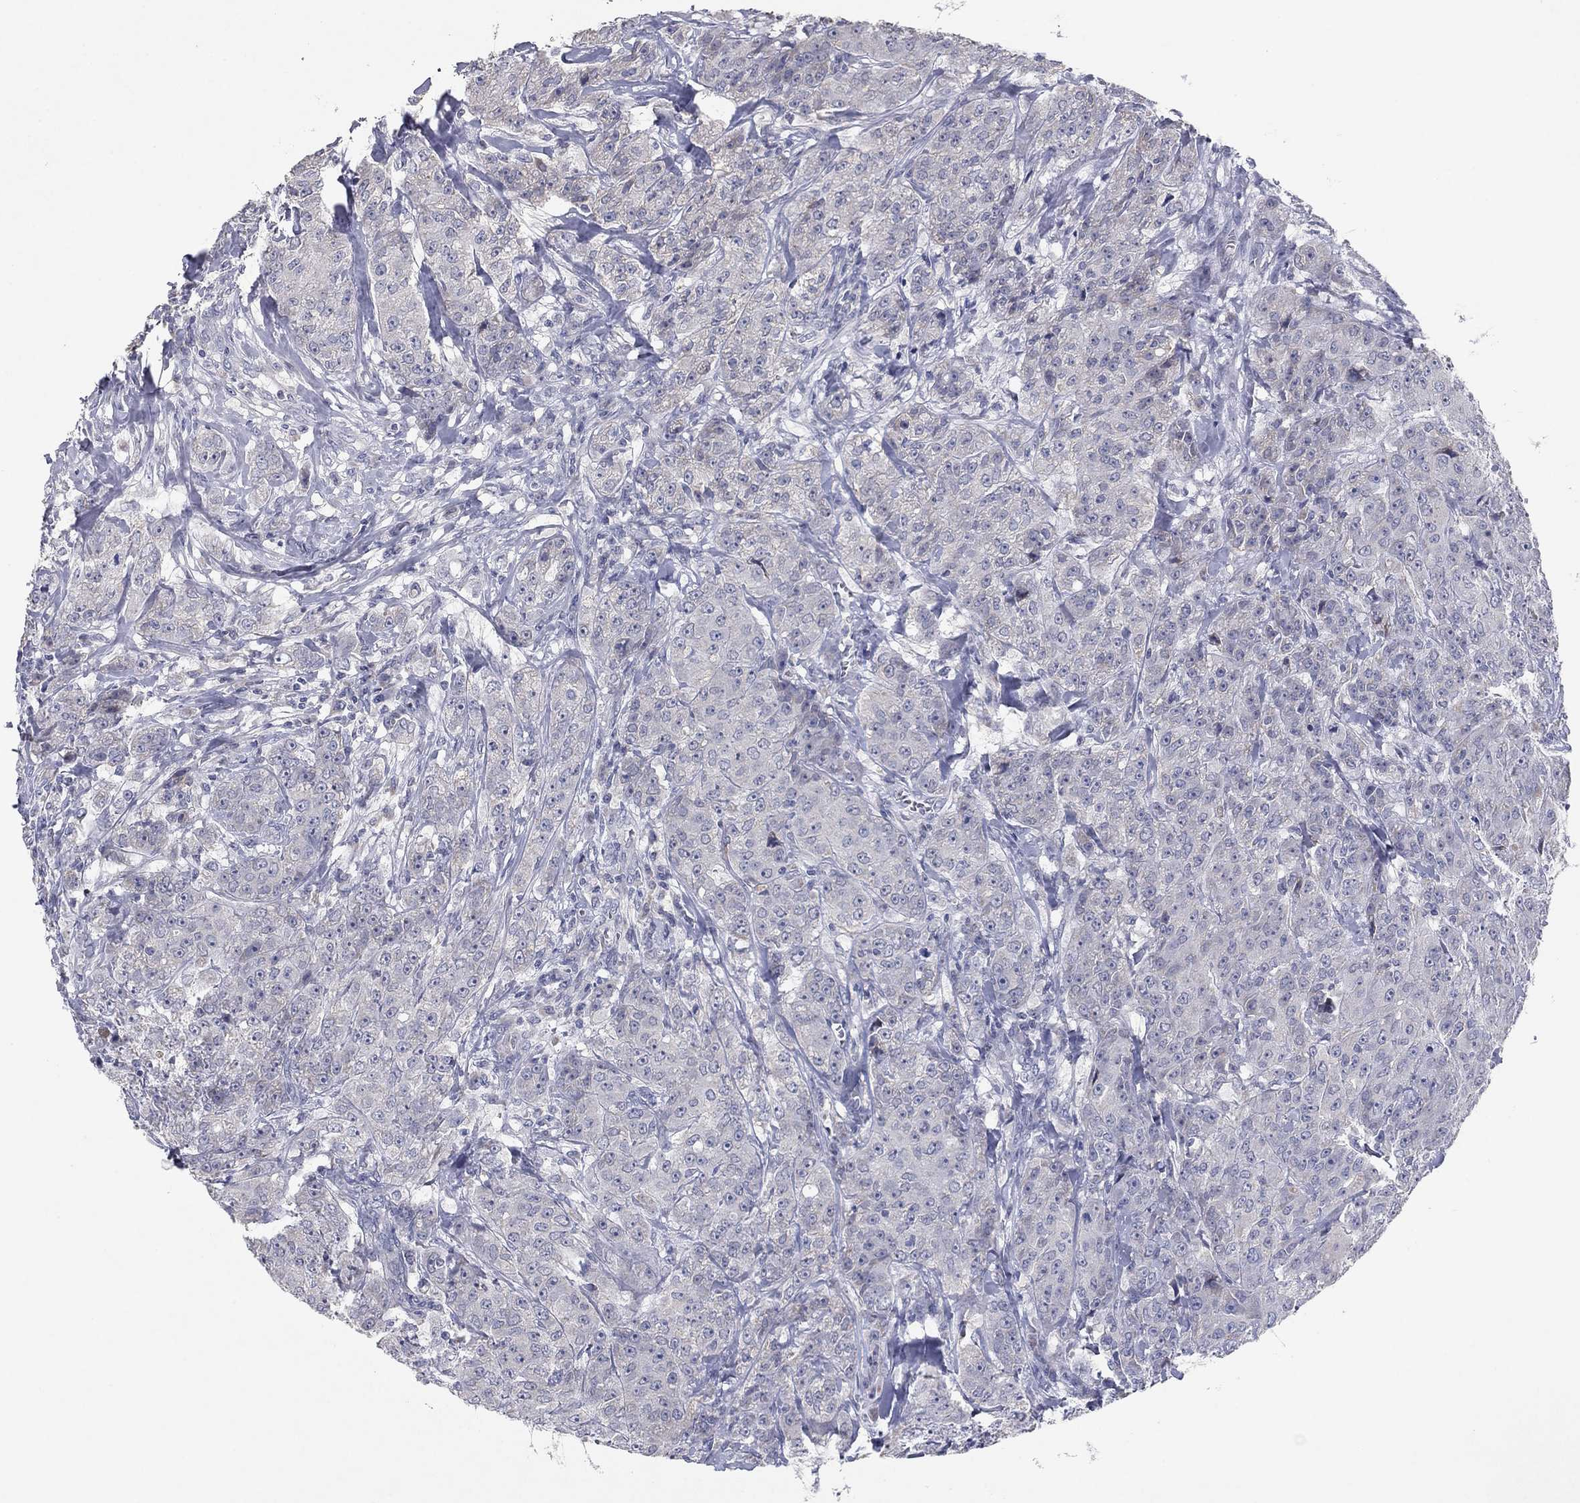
{"staining": {"intensity": "negative", "quantity": "none", "location": "none"}, "tissue": "breast cancer", "cell_type": "Tumor cells", "image_type": "cancer", "snomed": [{"axis": "morphology", "description": "Duct carcinoma"}, {"axis": "topography", "description": "Breast"}], "caption": "The immunohistochemistry (IHC) micrograph has no significant staining in tumor cells of breast cancer (infiltrating ductal carcinoma) tissue.", "gene": "PTGDS", "patient": {"sex": "female", "age": 43}}